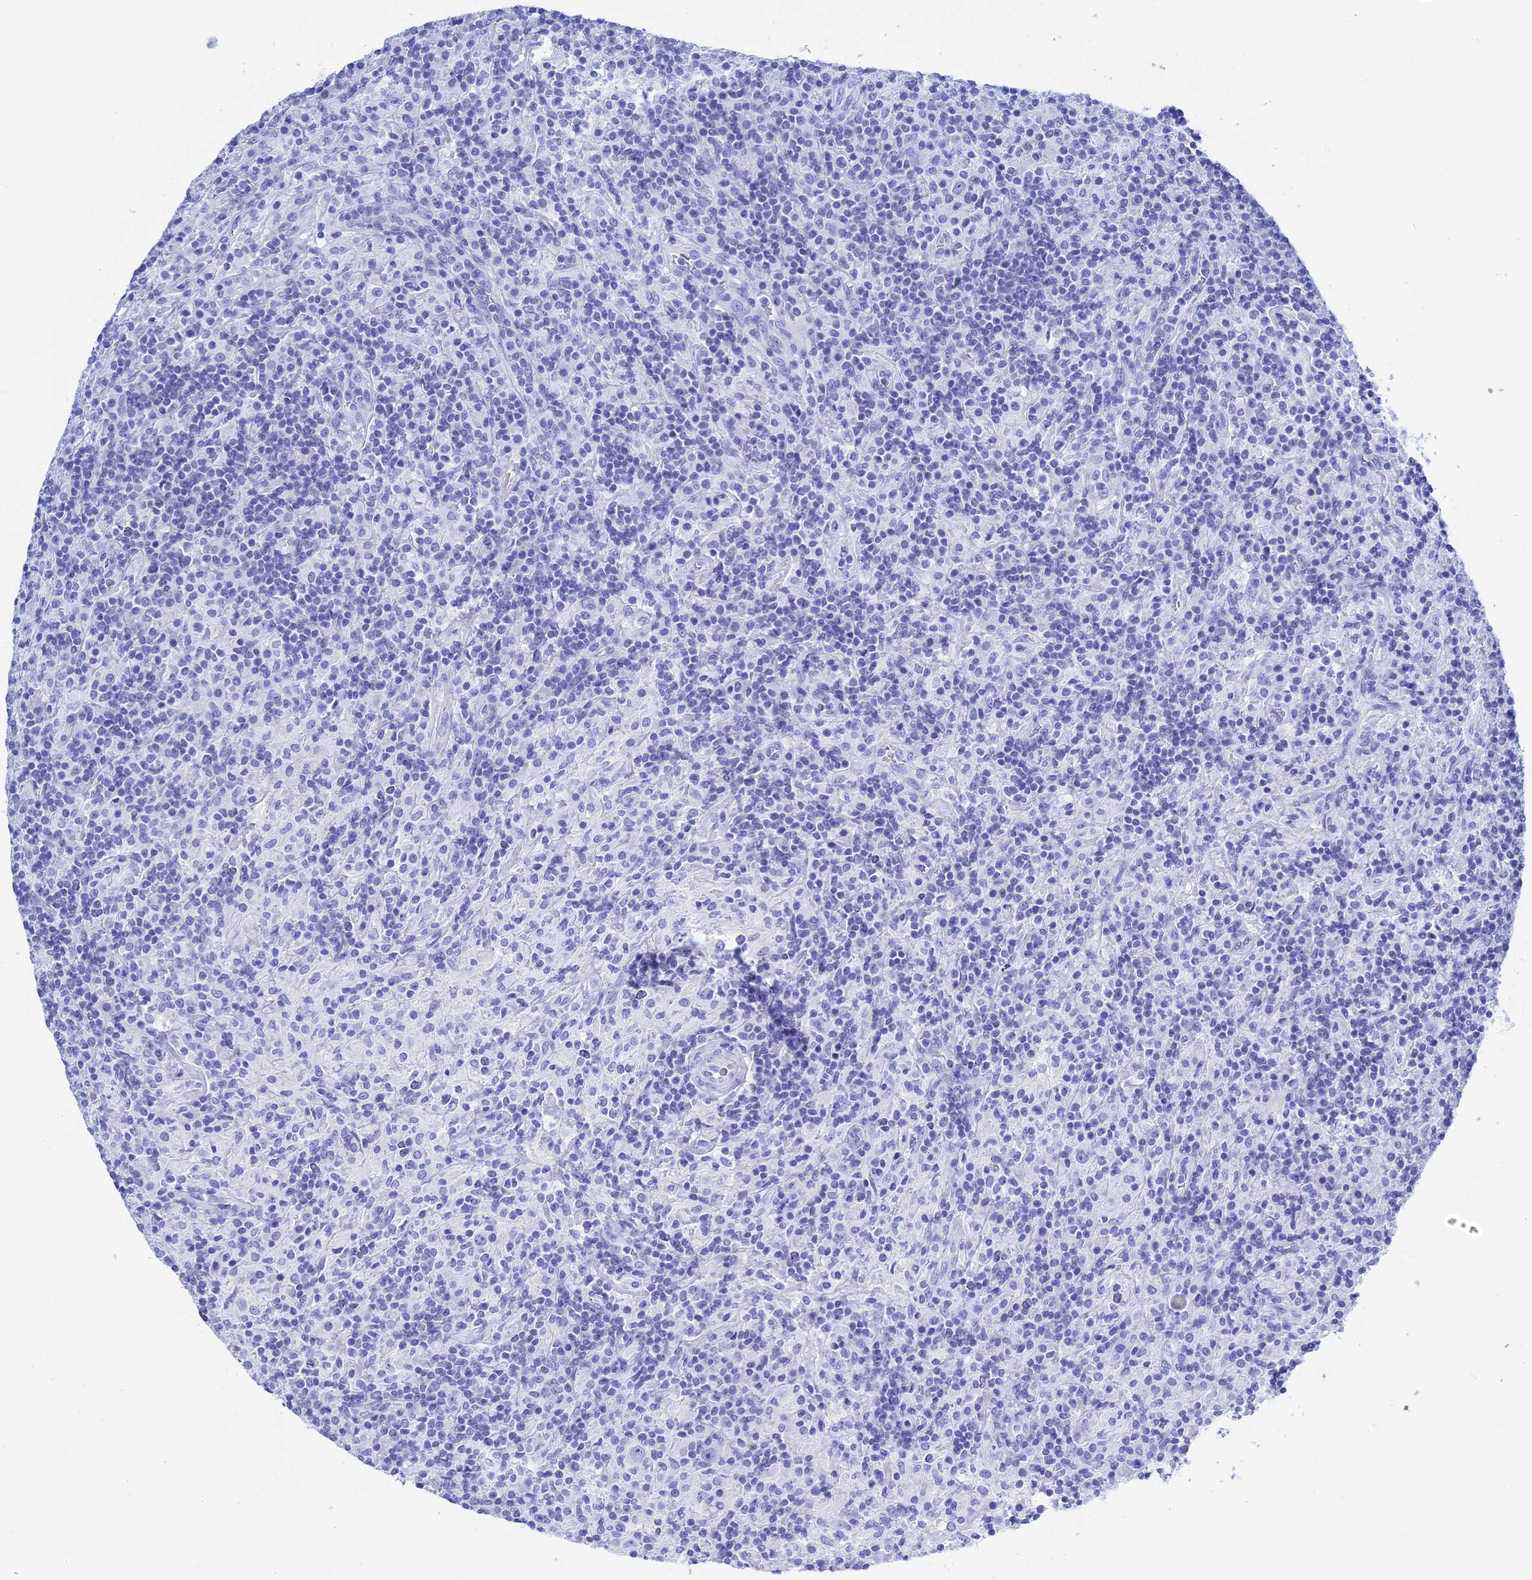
{"staining": {"intensity": "negative", "quantity": "none", "location": "none"}, "tissue": "lymphoma", "cell_type": "Tumor cells", "image_type": "cancer", "snomed": [{"axis": "morphology", "description": "Hodgkin's disease, NOS"}, {"axis": "topography", "description": "Lymph node"}], "caption": "High power microscopy photomicrograph of an IHC photomicrograph of lymphoma, revealing no significant expression in tumor cells.", "gene": "TEX101", "patient": {"sex": "male", "age": 70}}